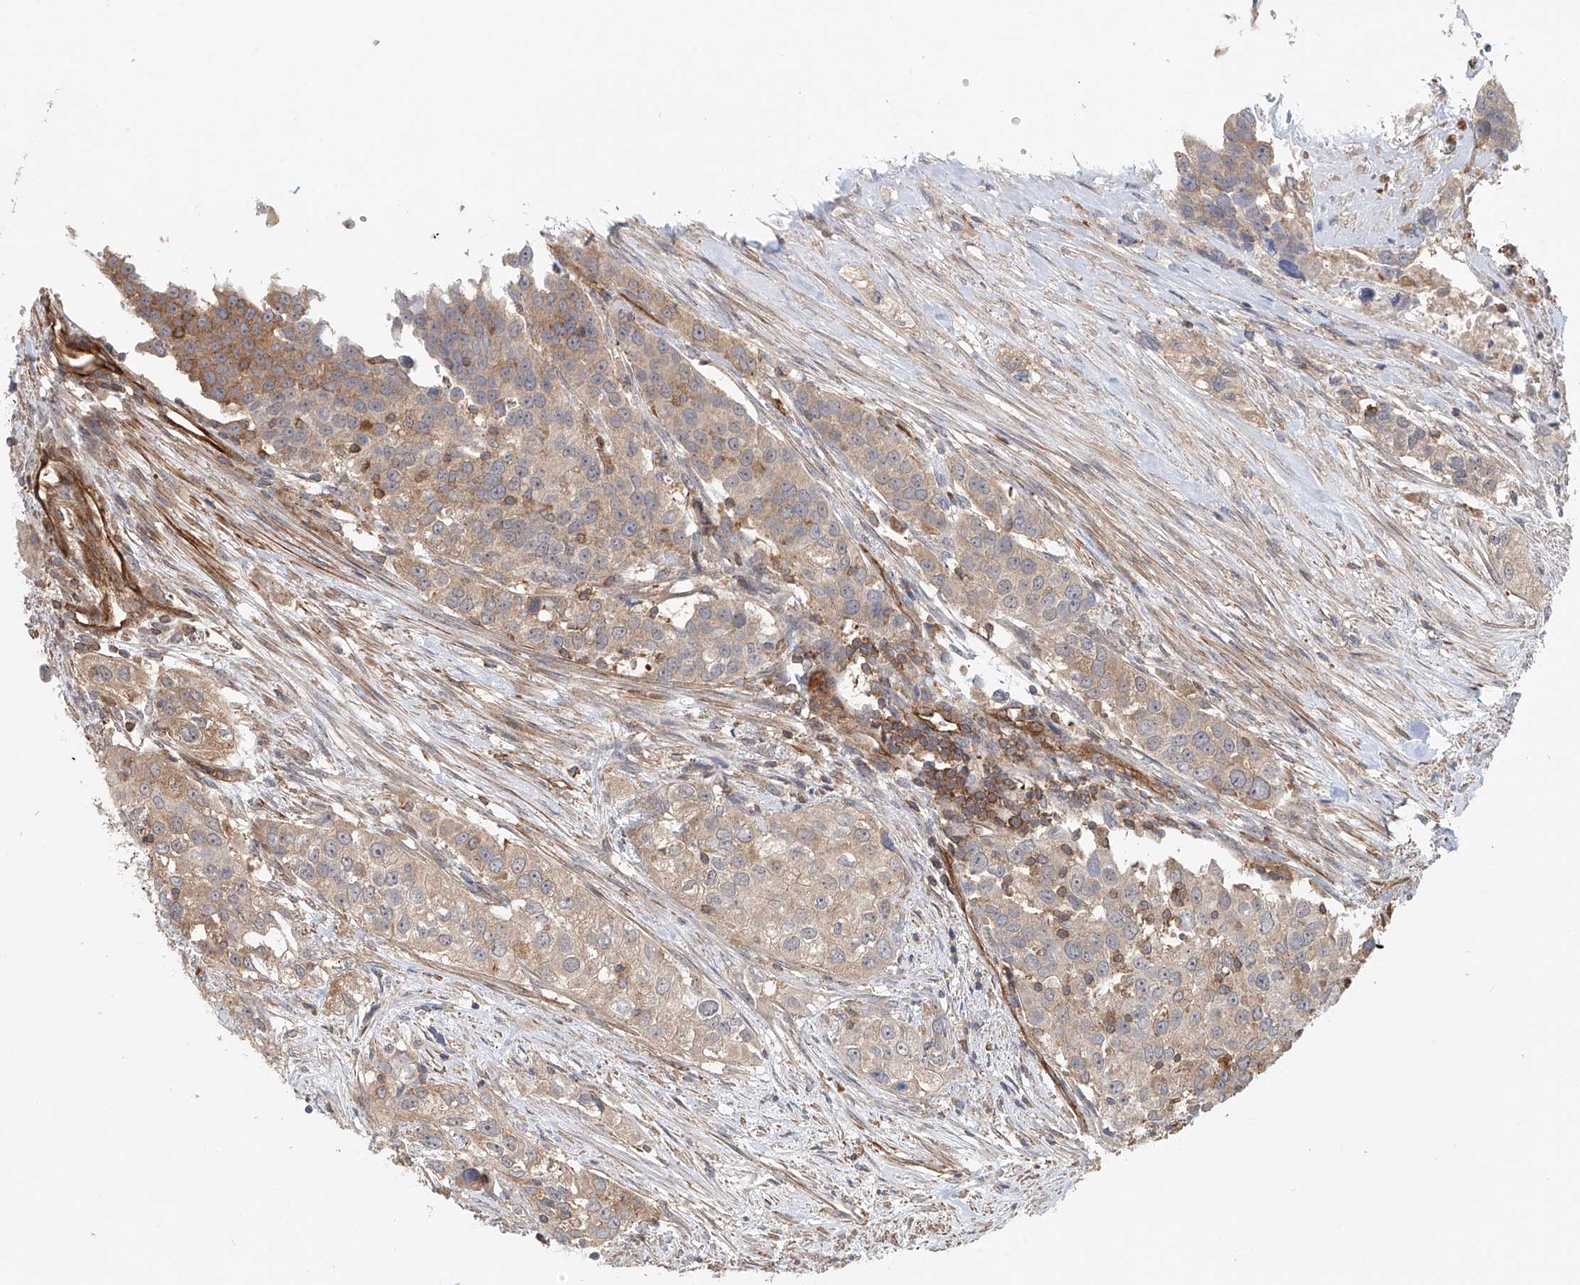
{"staining": {"intensity": "weak", "quantity": ">75%", "location": "cytoplasmic/membranous"}, "tissue": "urothelial cancer", "cell_type": "Tumor cells", "image_type": "cancer", "snomed": [{"axis": "morphology", "description": "Urothelial carcinoma, High grade"}, {"axis": "topography", "description": "Urinary bladder"}], "caption": "Protein analysis of urothelial cancer tissue reveals weak cytoplasmic/membranous positivity in about >75% of tumor cells. (Stains: DAB (3,3'-diaminobenzidine) in brown, nuclei in blue, Microscopy: brightfield microscopy at high magnification).", "gene": "FRYL", "patient": {"sex": "female", "age": 80}}